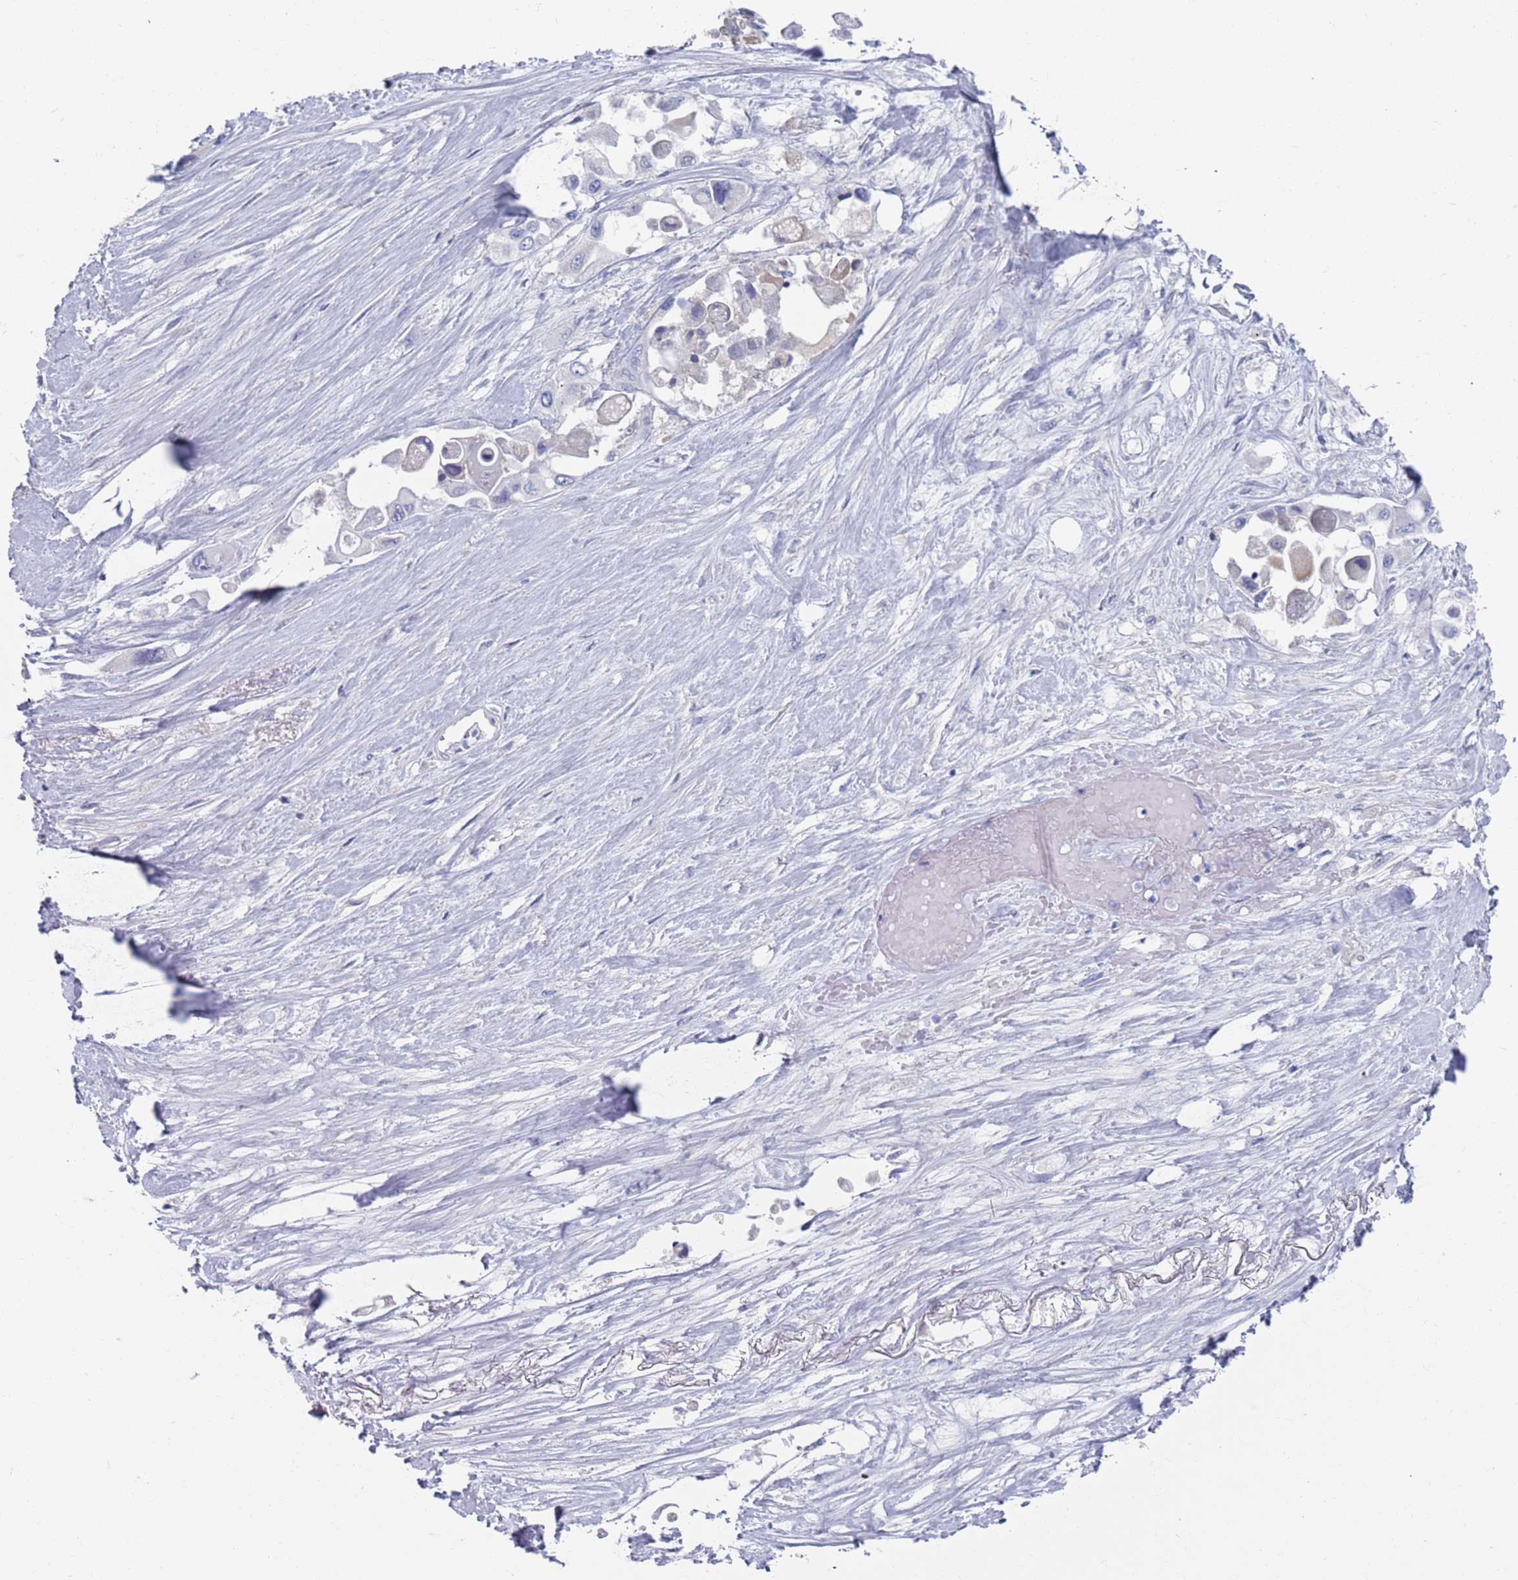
{"staining": {"intensity": "negative", "quantity": "none", "location": "none"}, "tissue": "pancreatic cancer", "cell_type": "Tumor cells", "image_type": "cancer", "snomed": [{"axis": "morphology", "description": "Adenocarcinoma, NOS"}, {"axis": "topography", "description": "Pancreas"}], "caption": "There is no significant positivity in tumor cells of pancreatic adenocarcinoma.", "gene": "MAT1A", "patient": {"sex": "male", "age": 92}}